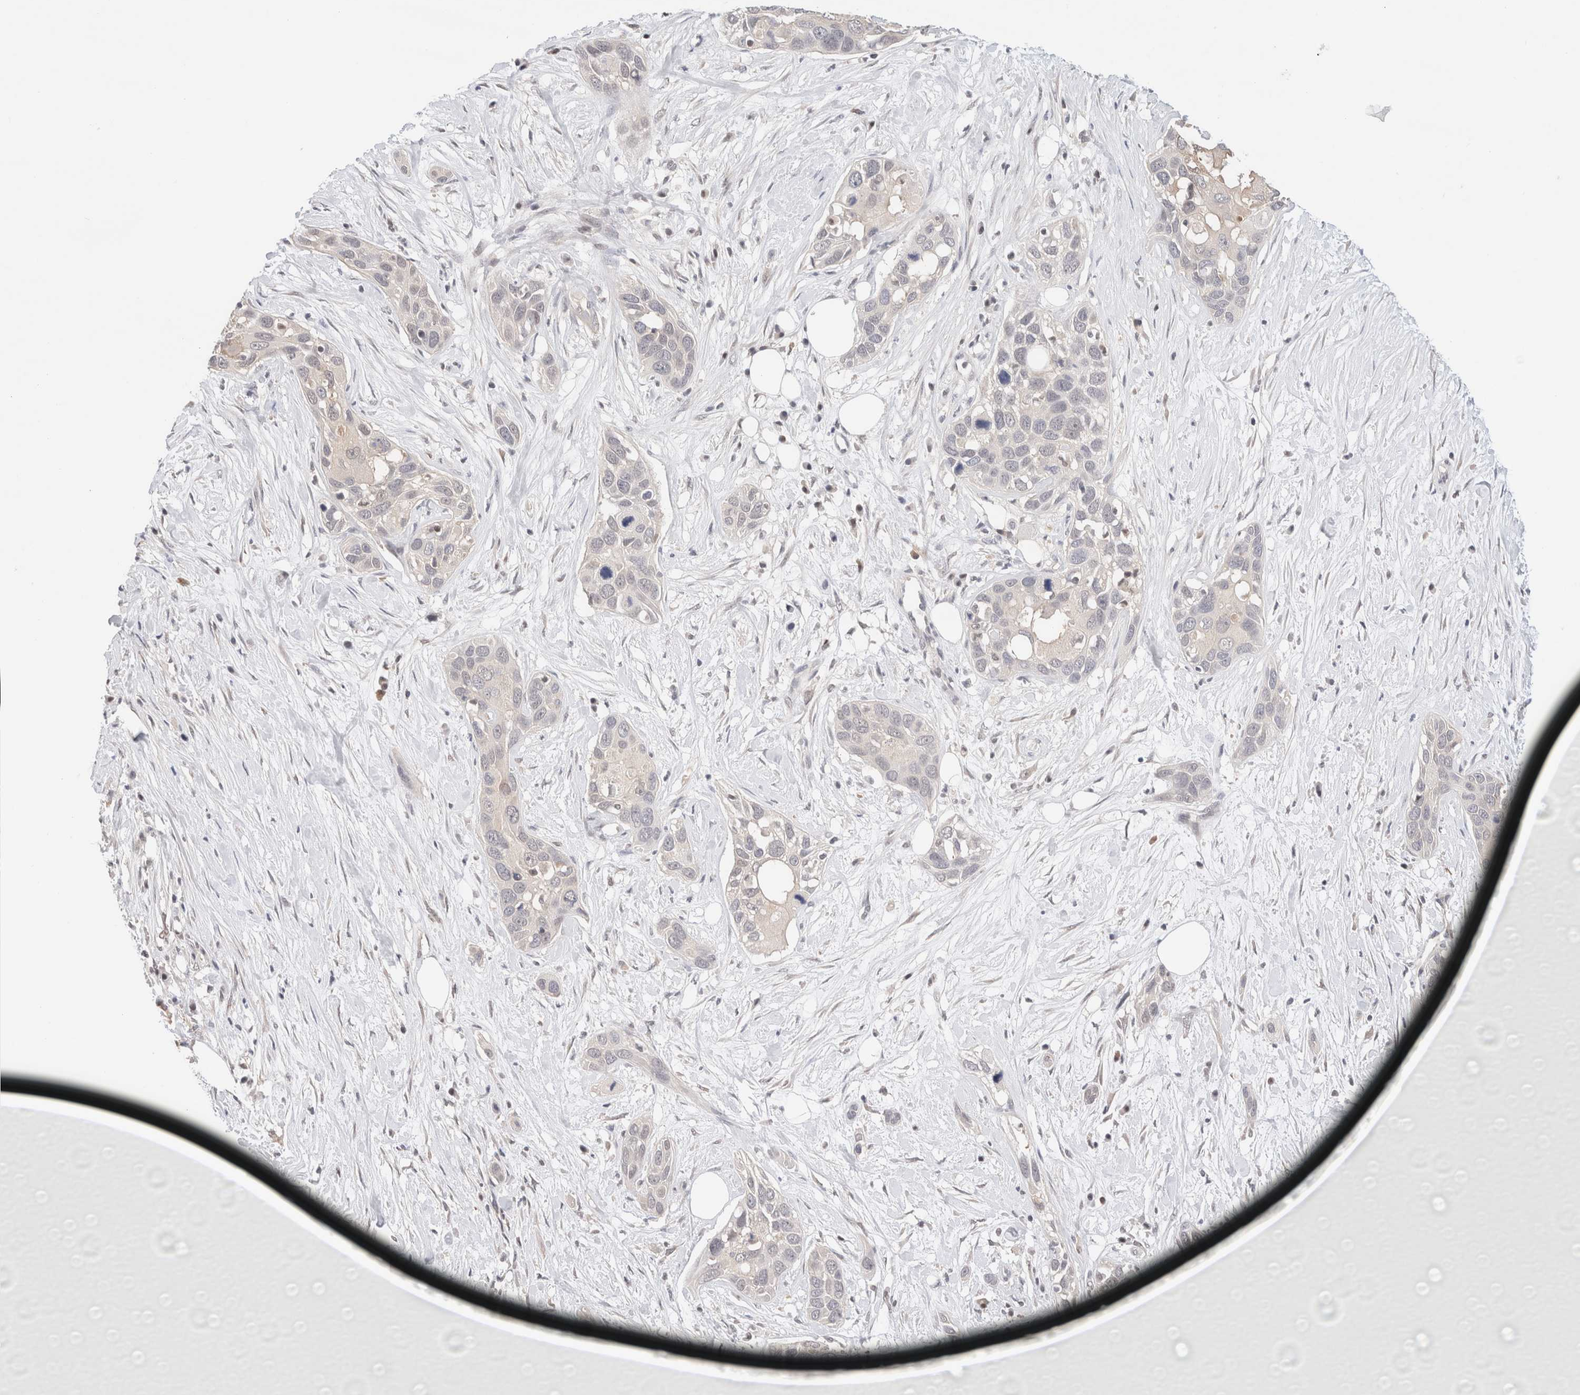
{"staining": {"intensity": "negative", "quantity": "none", "location": "none"}, "tissue": "pancreatic cancer", "cell_type": "Tumor cells", "image_type": "cancer", "snomed": [{"axis": "morphology", "description": "Adenocarcinoma, NOS"}, {"axis": "topography", "description": "Pancreas"}], "caption": "Immunohistochemistry image of neoplastic tissue: pancreatic cancer stained with DAB reveals no significant protein positivity in tumor cells. (Stains: DAB (3,3'-diaminobenzidine) IHC with hematoxylin counter stain, Microscopy: brightfield microscopy at high magnification).", "gene": "C17orf97", "patient": {"sex": "female", "age": 60}}